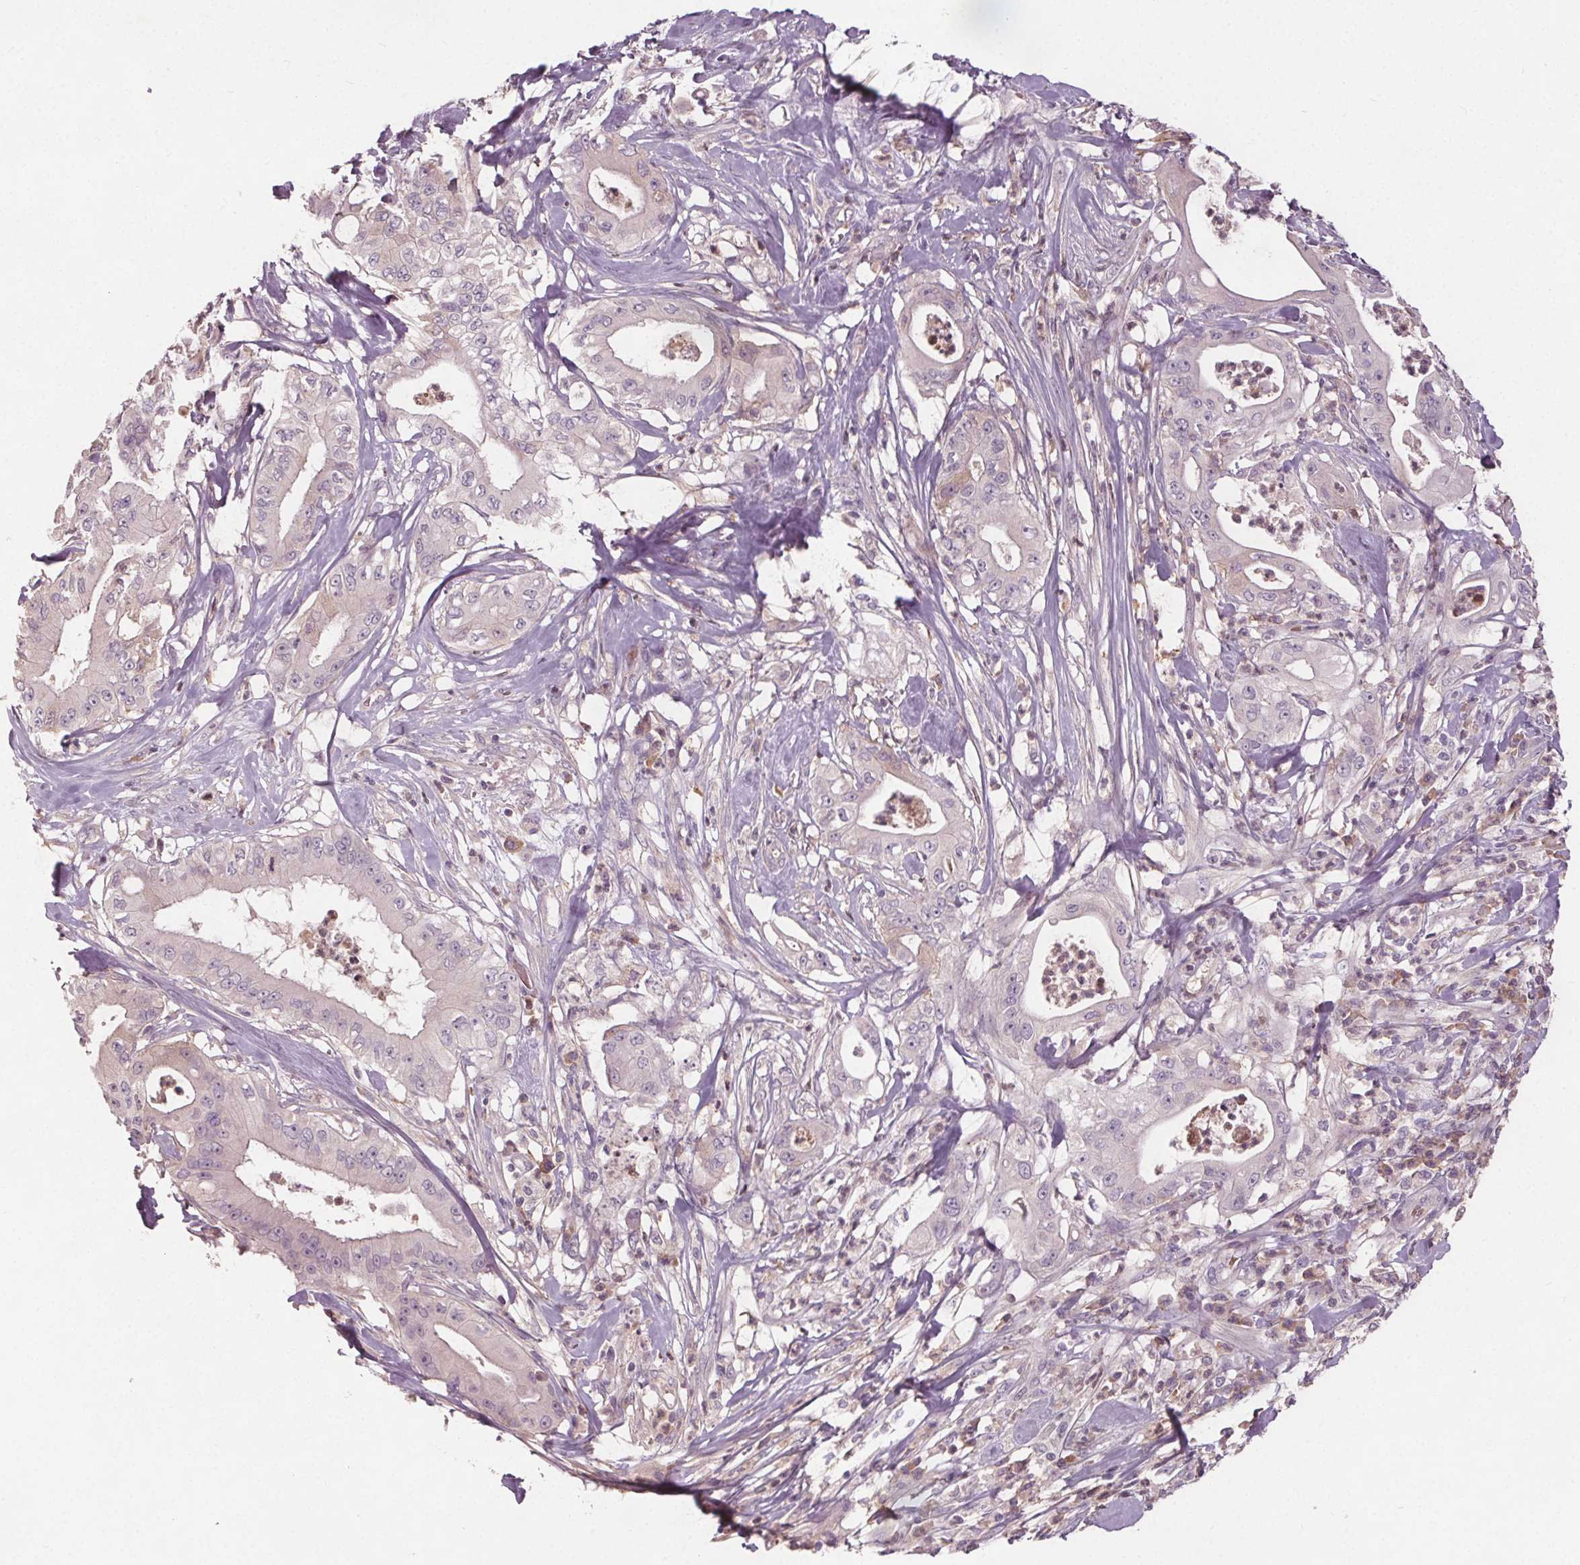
{"staining": {"intensity": "negative", "quantity": "none", "location": "none"}, "tissue": "pancreatic cancer", "cell_type": "Tumor cells", "image_type": "cancer", "snomed": [{"axis": "morphology", "description": "Adenocarcinoma, NOS"}, {"axis": "topography", "description": "Pancreas"}], "caption": "An immunohistochemistry (IHC) histopathology image of adenocarcinoma (pancreatic) is shown. There is no staining in tumor cells of adenocarcinoma (pancreatic).", "gene": "PDGFD", "patient": {"sex": "male", "age": 71}}